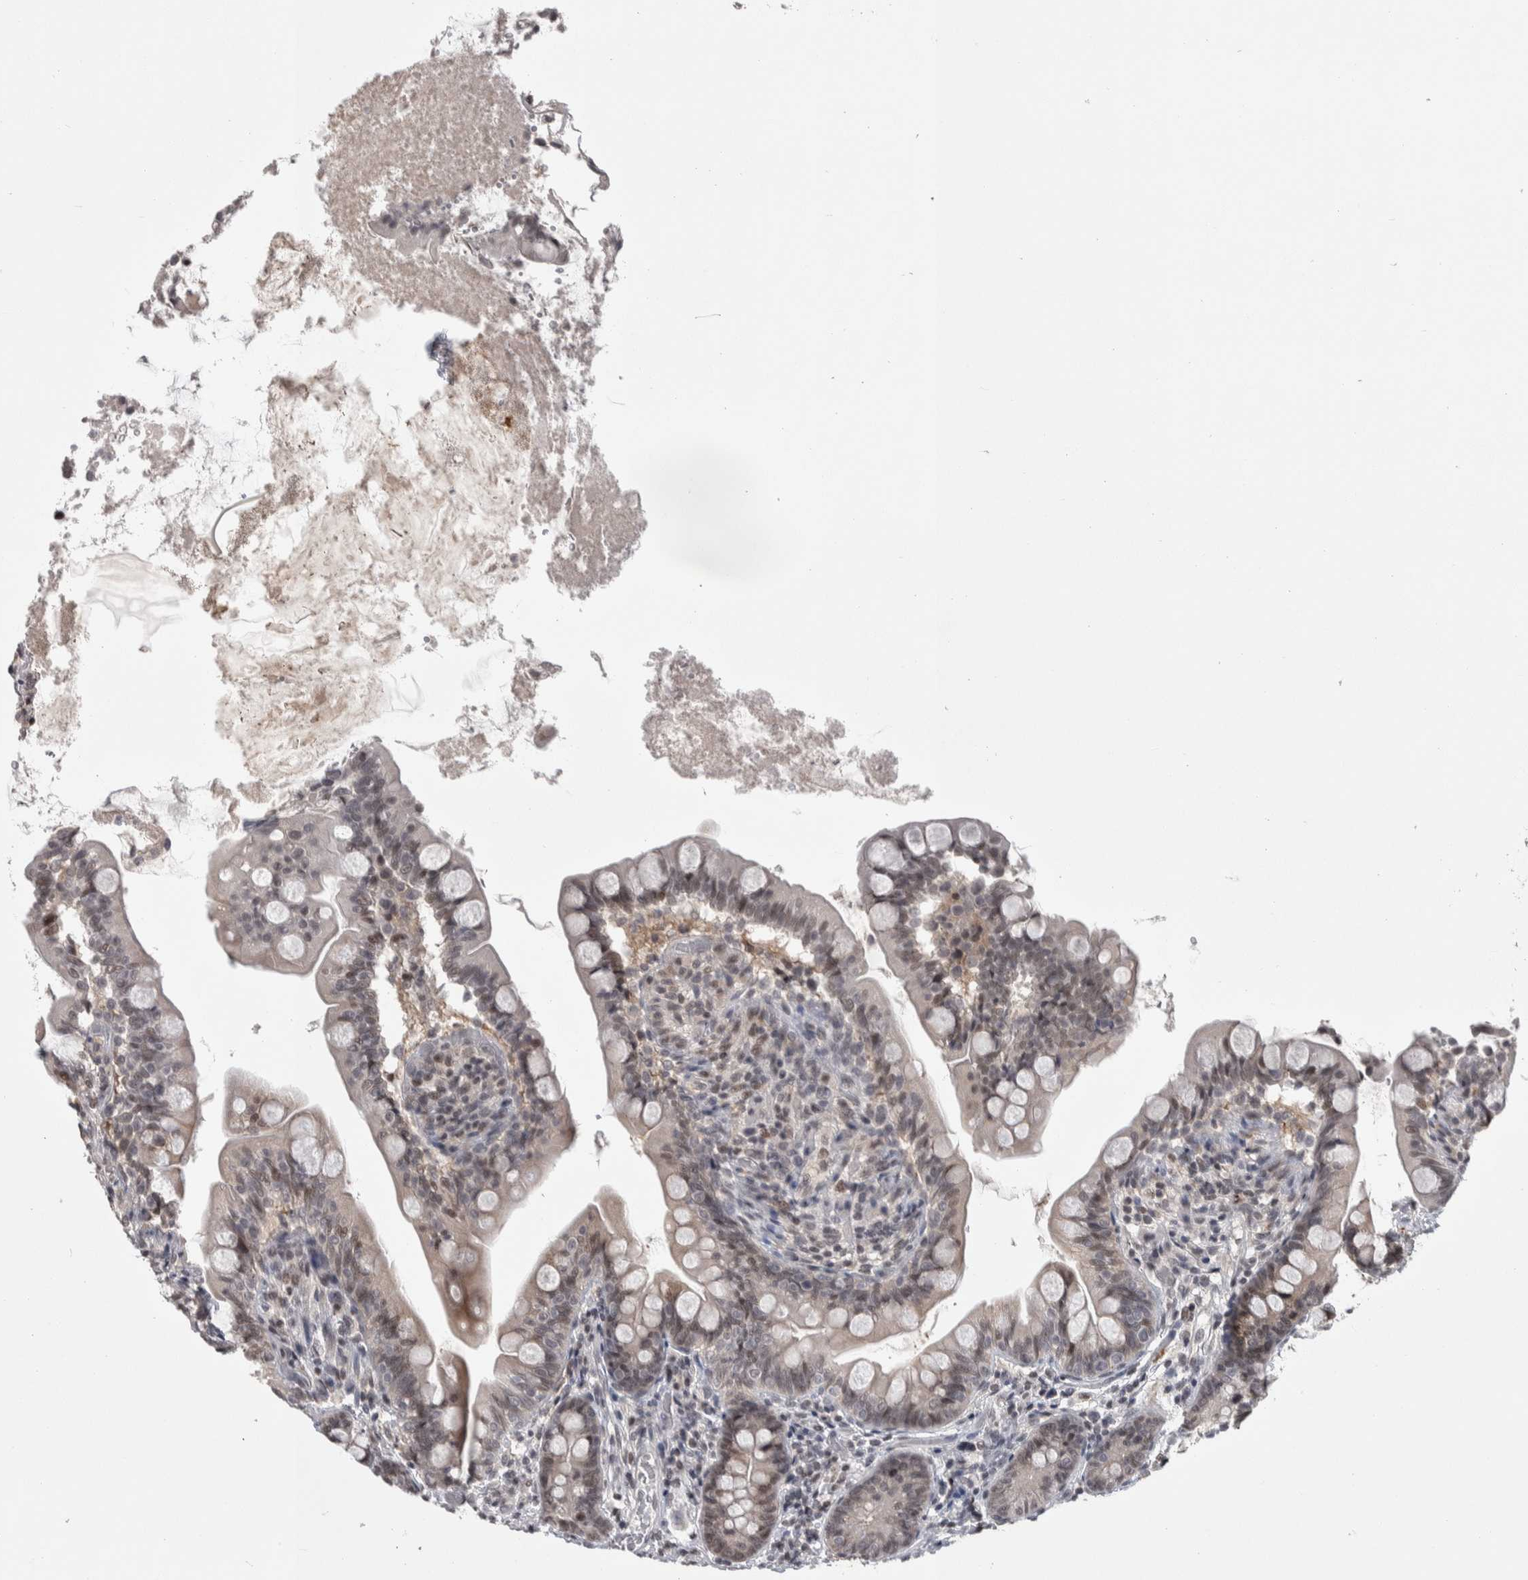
{"staining": {"intensity": "weak", "quantity": "25%-75%", "location": "nuclear"}, "tissue": "small intestine", "cell_type": "Glandular cells", "image_type": "normal", "snomed": [{"axis": "morphology", "description": "Normal tissue, NOS"}, {"axis": "topography", "description": "Small intestine"}], "caption": "Weak nuclear protein staining is identified in about 25%-75% of glandular cells in small intestine. (DAB IHC with brightfield microscopy, high magnification).", "gene": "ZSCAN21", "patient": {"sex": "female", "age": 56}}